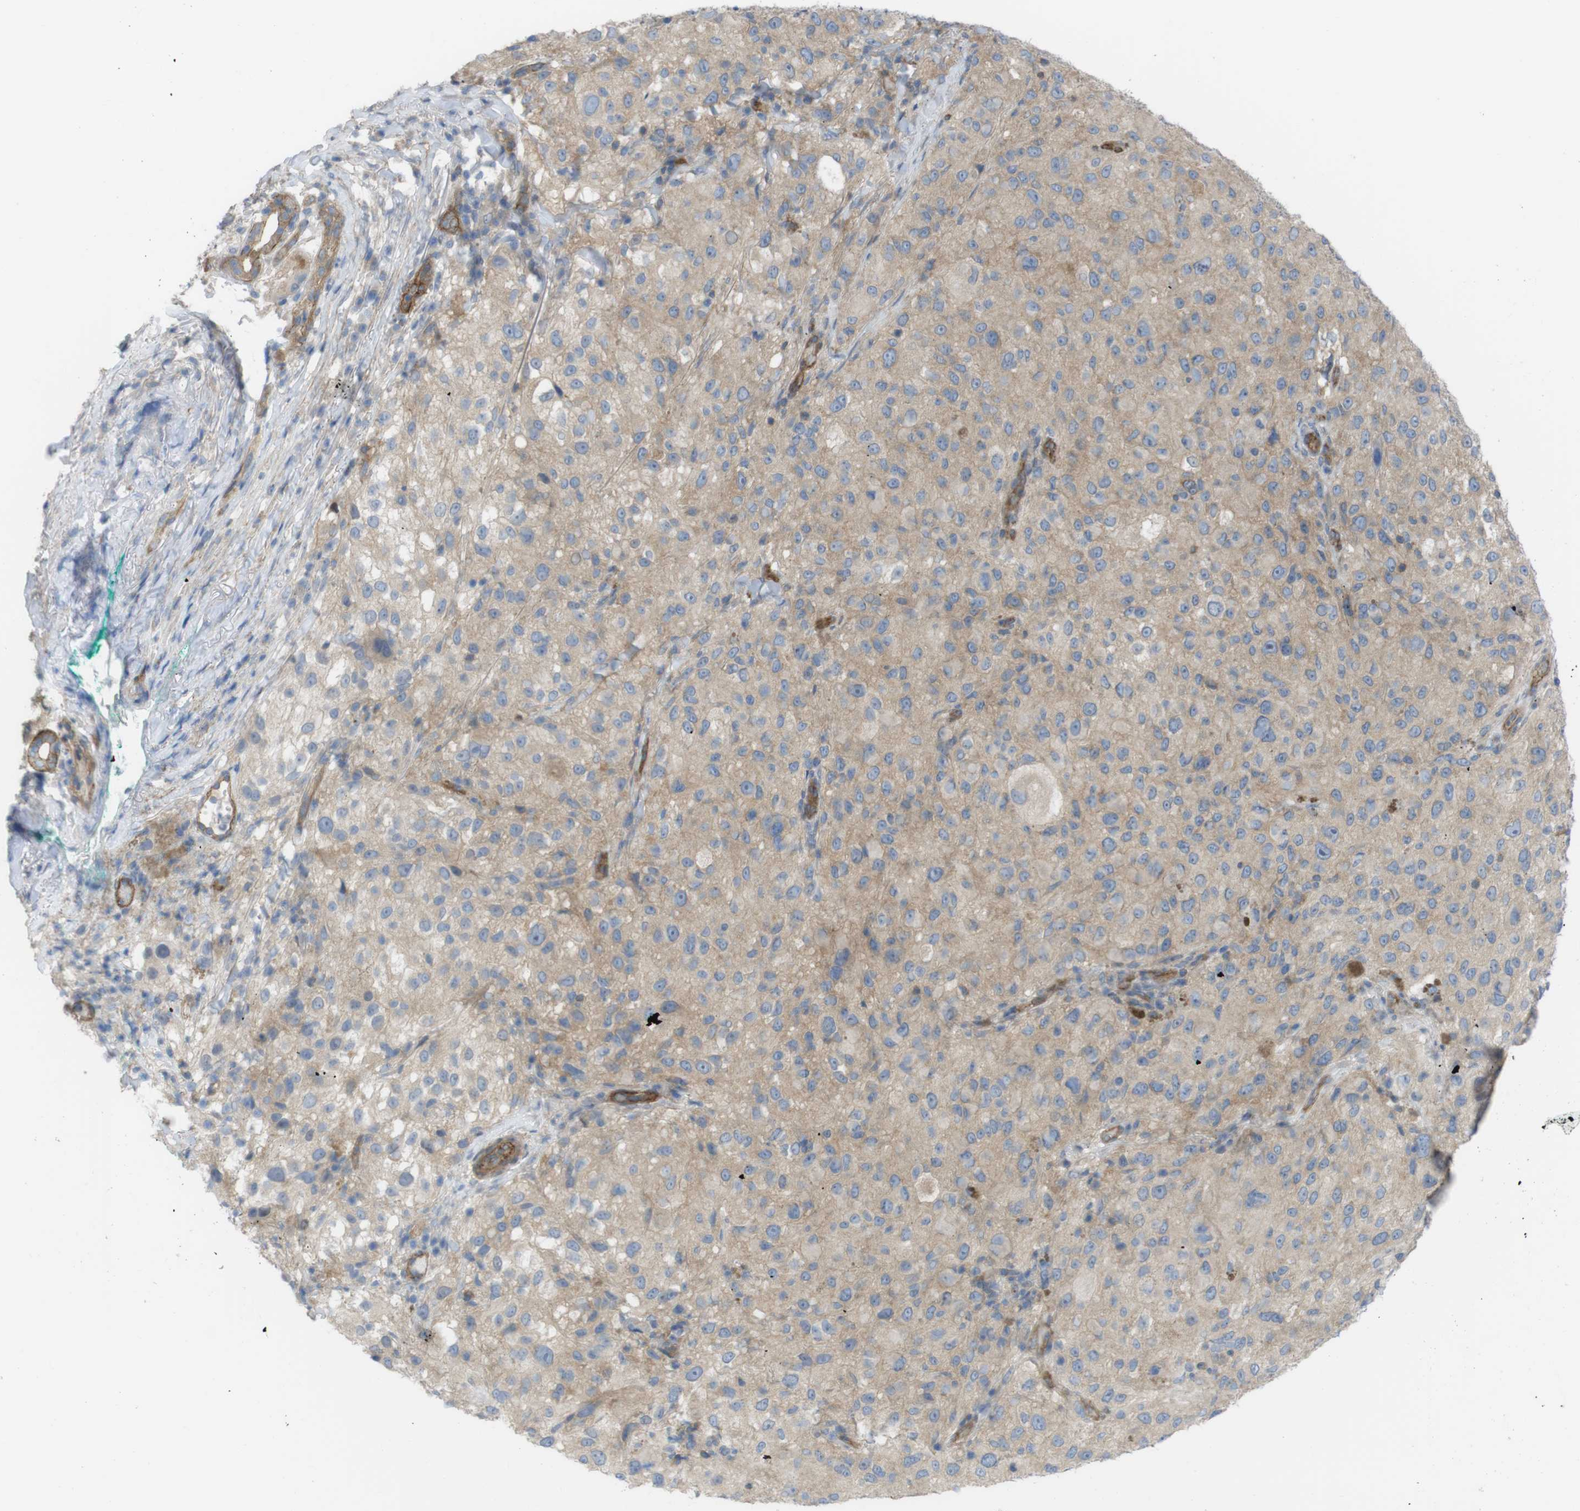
{"staining": {"intensity": "weak", "quantity": ">75%", "location": "cytoplasmic/membranous"}, "tissue": "melanoma", "cell_type": "Tumor cells", "image_type": "cancer", "snomed": [{"axis": "morphology", "description": "Necrosis, NOS"}, {"axis": "morphology", "description": "Malignant melanoma, NOS"}, {"axis": "topography", "description": "Skin"}], "caption": "The micrograph displays staining of melanoma, revealing weak cytoplasmic/membranous protein staining (brown color) within tumor cells.", "gene": "PREX2", "patient": {"sex": "female", "age": 87}}